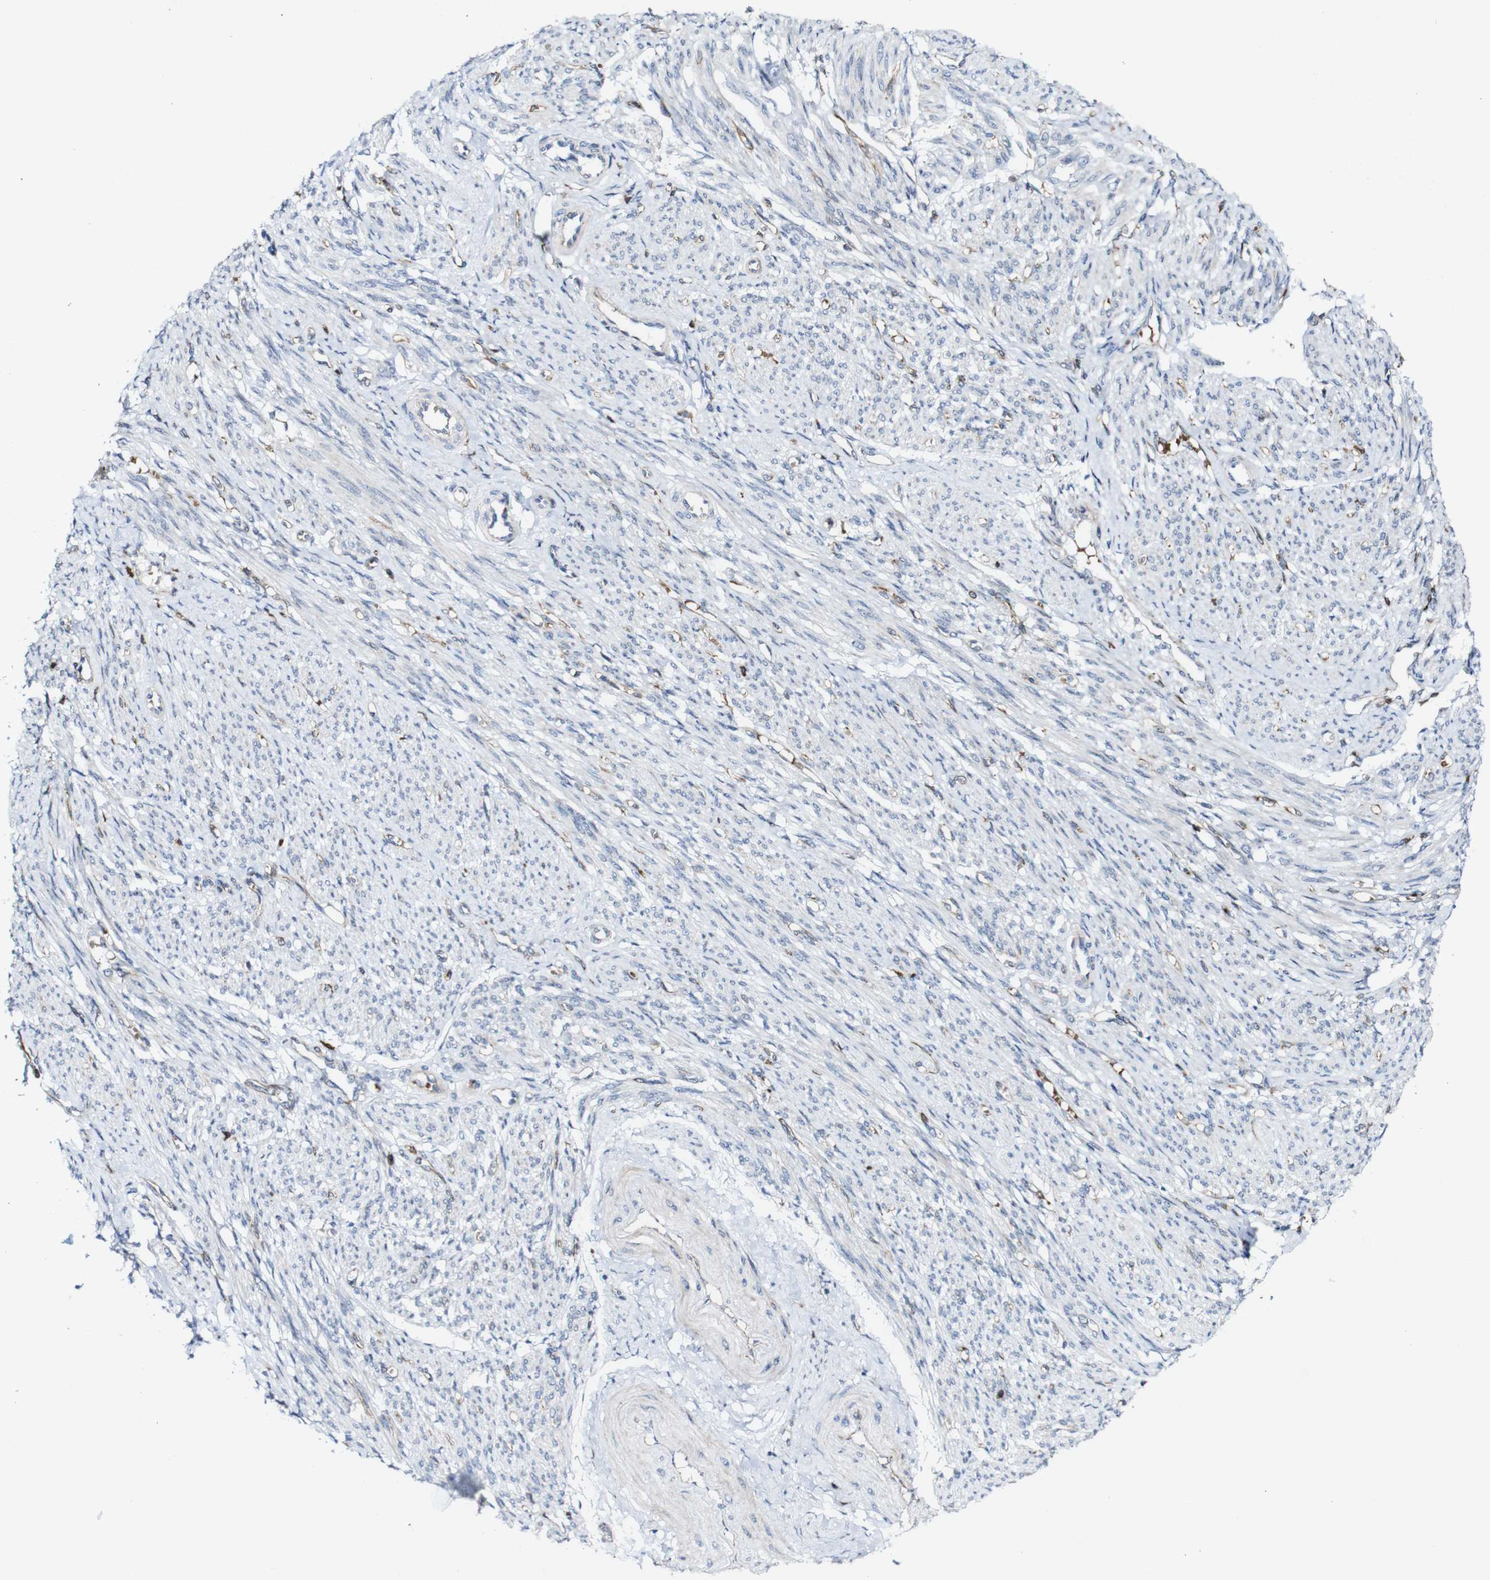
{"staining": {"intensity": "weak", "quantity": ">75%", "location": "cytoplasmic/membranous"}, "tissue": "smooth muscle", "cell_type": "Smooth muscle cells", "image_type": "normal", "snomed": [{"axis": "morphology", "description": "Normal tissue, NOS"}, {"axis": "topography", "description": "Smooth muscle"}], "caption": "A high-resolution photomicrograph shows IHC staining of unremarkable smooth muscle, which demonstrates weak cytoplasmic/membranous staining in approximately >75% of smooth muscle cells.", "gene": "JAK2", "patient": {"sex": "female", "age": 65}}